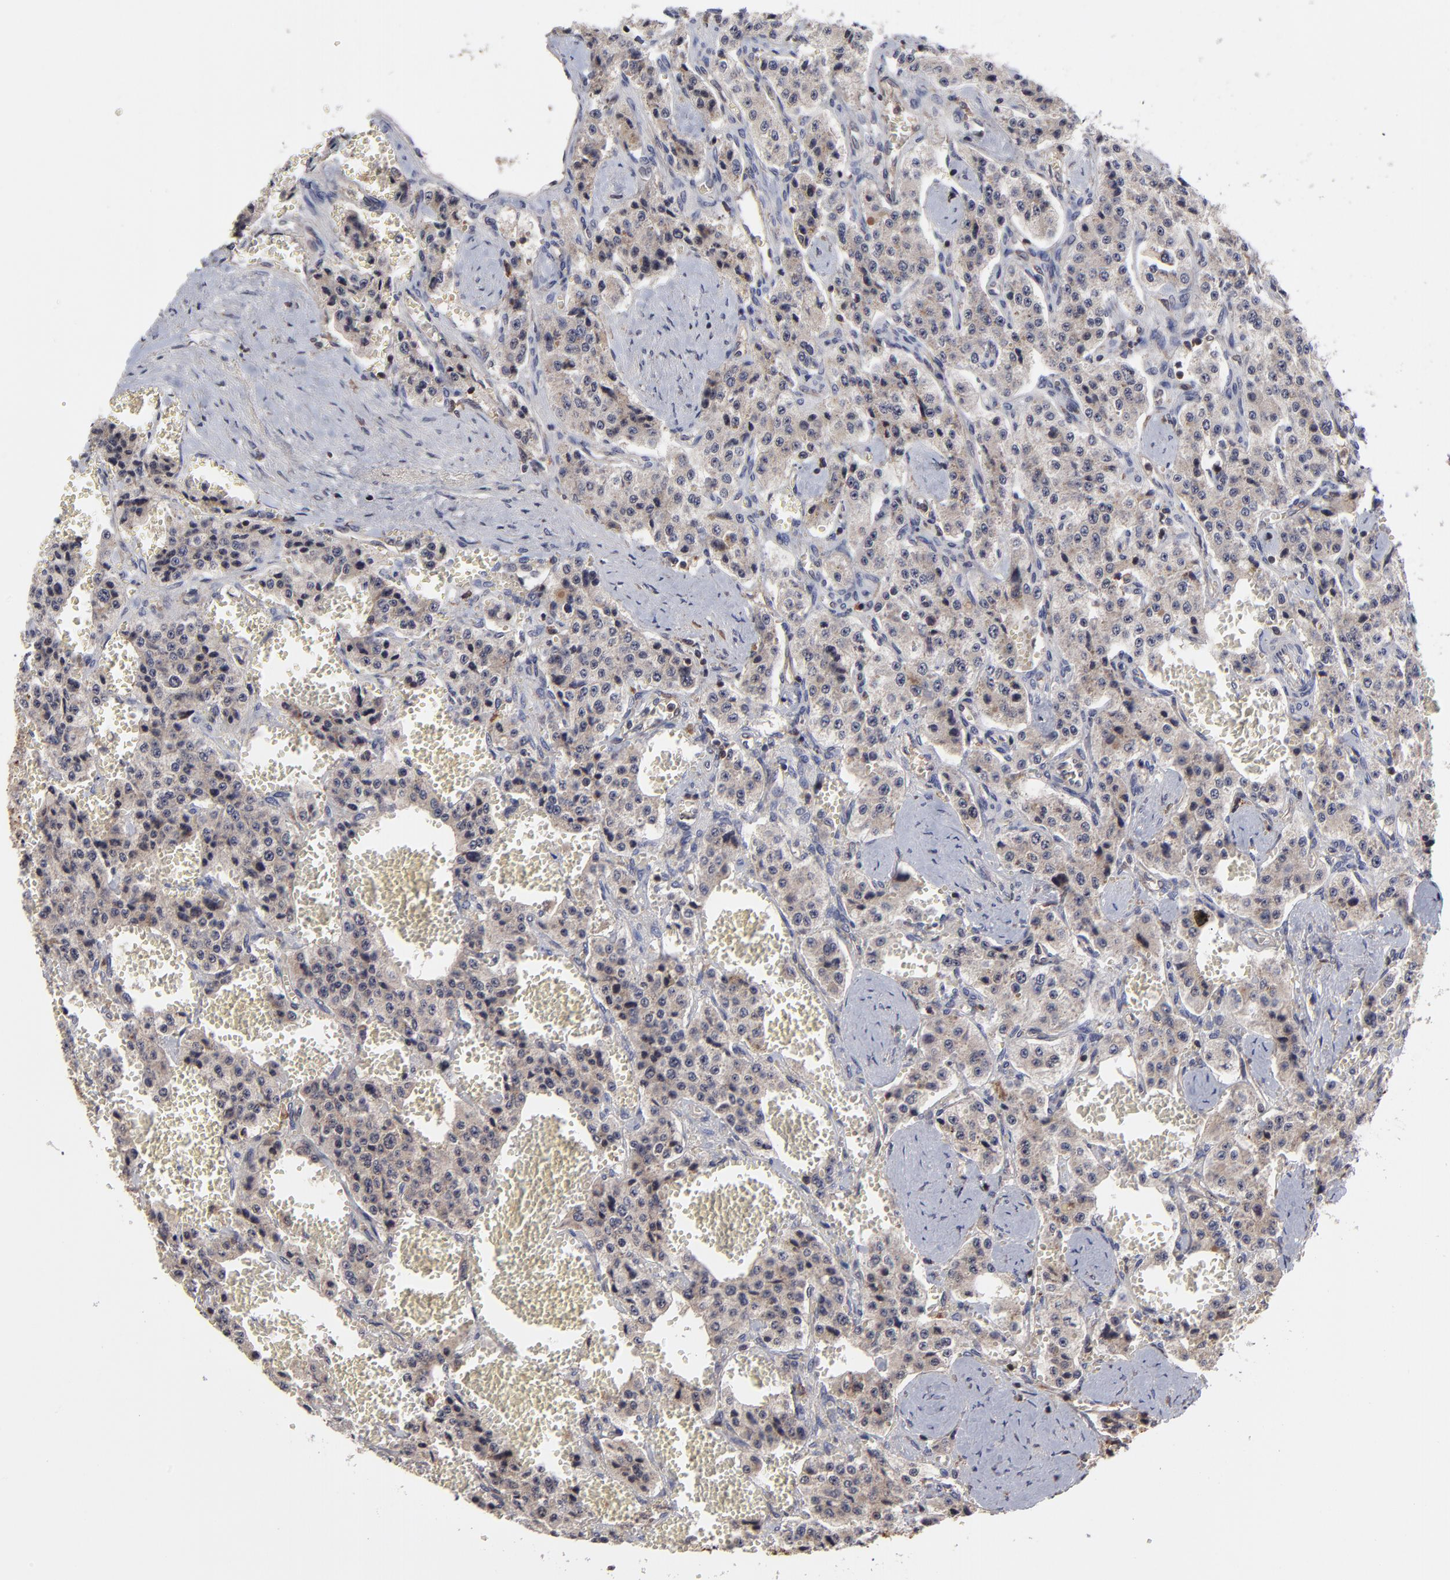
{"staining": {"intensity": "weak", "quantity": "25%-75%", "location": "cytoplasmic/membranous"}, "tissue": "carcinoid", "cell_type": "Tumor cells", "image_type": "cancer", "snomed": [{"axis": "morphology", "description": "Carcinoid, malignant, NOS"}, {"axis": "topography", "description": "Small intestine"}], "caption": "Weak cytoplasmic/membranous protein expression is present in approximately 25%-75% of tumor cells in carcinoid (malignant).", "gene": "UBE2L6", "patient": {"sex": "male", "age": 52}}